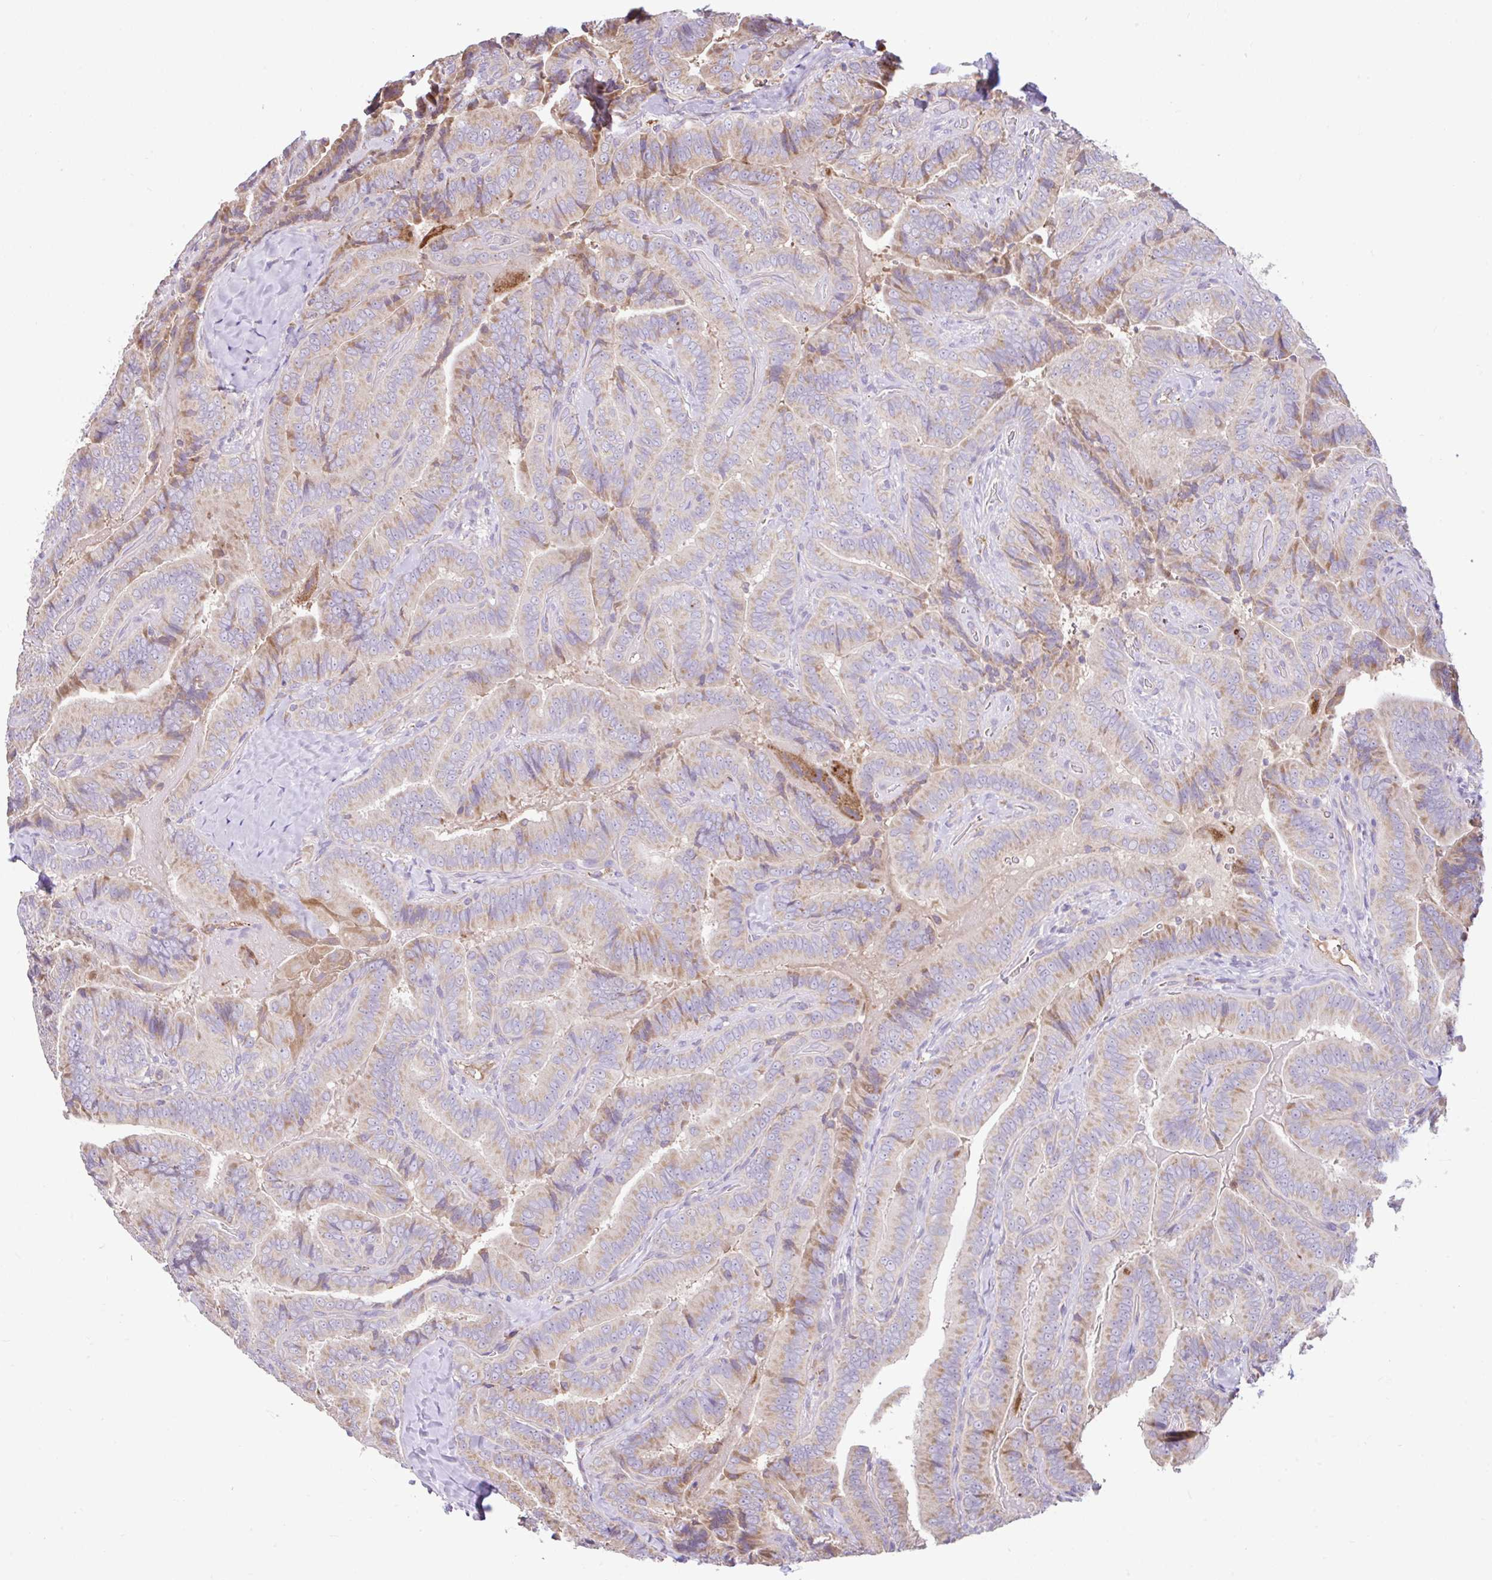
{"staining": {"intensity": "moderate", "quantity": "<25%", "location": "cytoplasmic/membranous"}, "tissue": "thyroid cancer", "cell_type": "Tumor cells", "image_type": "cancer", "snomed": [{"axis": "morphology", "description": "Papillary adenocarcinoma, NOS"}, {"axis": "topography", "description": "Thyroid gland"}], "caption": "Approximately <25% of tumor cells in human thyroid cancer exhibit moderate cytoplasmic/membranous protein expression as visualized by brown immunohistochemical staining.", "gene": "RALBP1", "patient": {"sex": "male", "age": 61}}